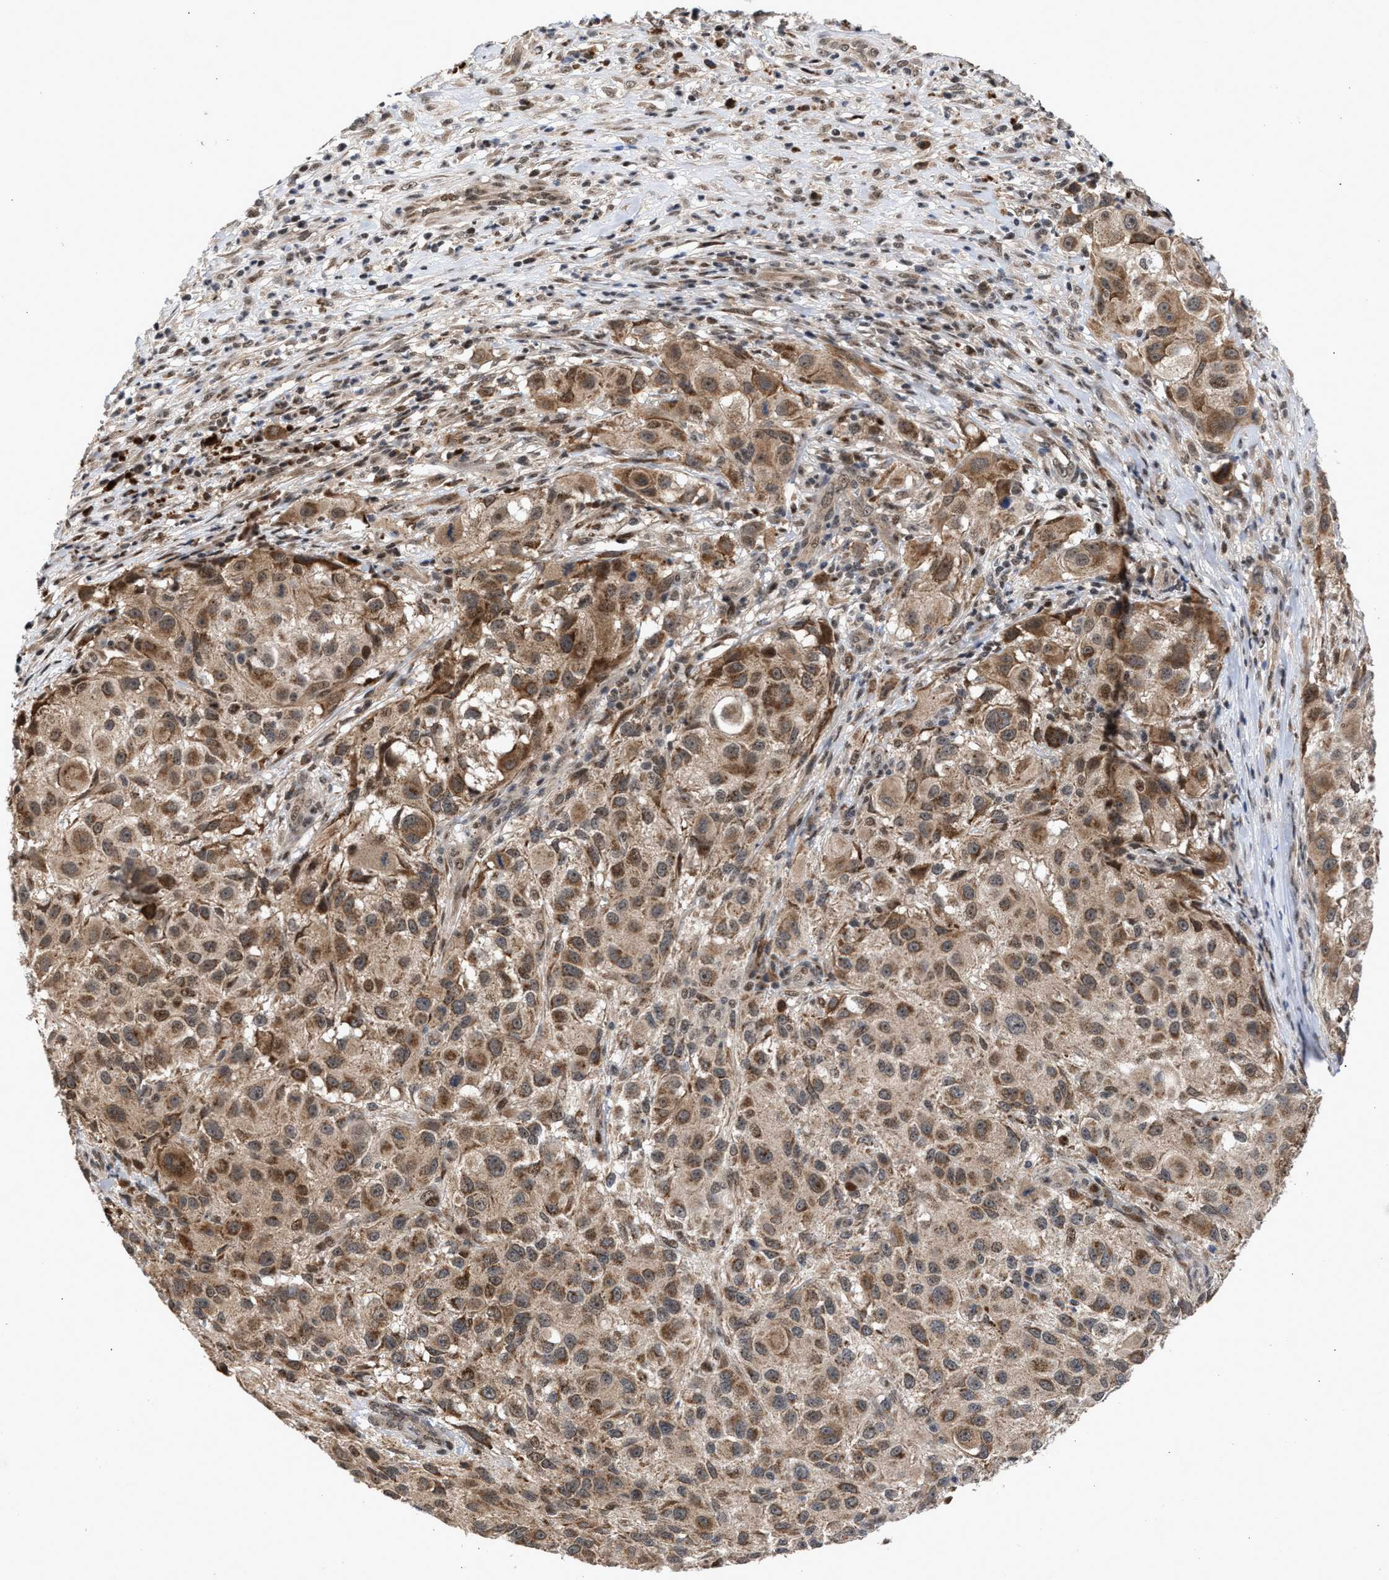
{"staining": {"intensity": "moderate", "quantity": ">75%", "location": "cytoplasmic/membranous"}, "tissue": "melanoma", "cell_type": "Tumor cells", "image_type": "cancer", "snomed": [{"axis": "morphology", "description": "Necrosis, NOS"}, {"axis": "morphology", "description": "Malignant melanoma, NOS"}, {"axis": "topography", "description": "Skin"}], "caption": "DAB (3,3'-diaminobenzidine) immunohistochemical staining of human melanoma reveals moderate cytoplasmic/membranous protein positivity in about >75% of tumor cells. (DAB (3,3'-diaminobenzidine) = brown stain, brightfield microscopy at high magnification).", "gene": "MKNK2", "patient": {"sex": "female", "age": 87}}